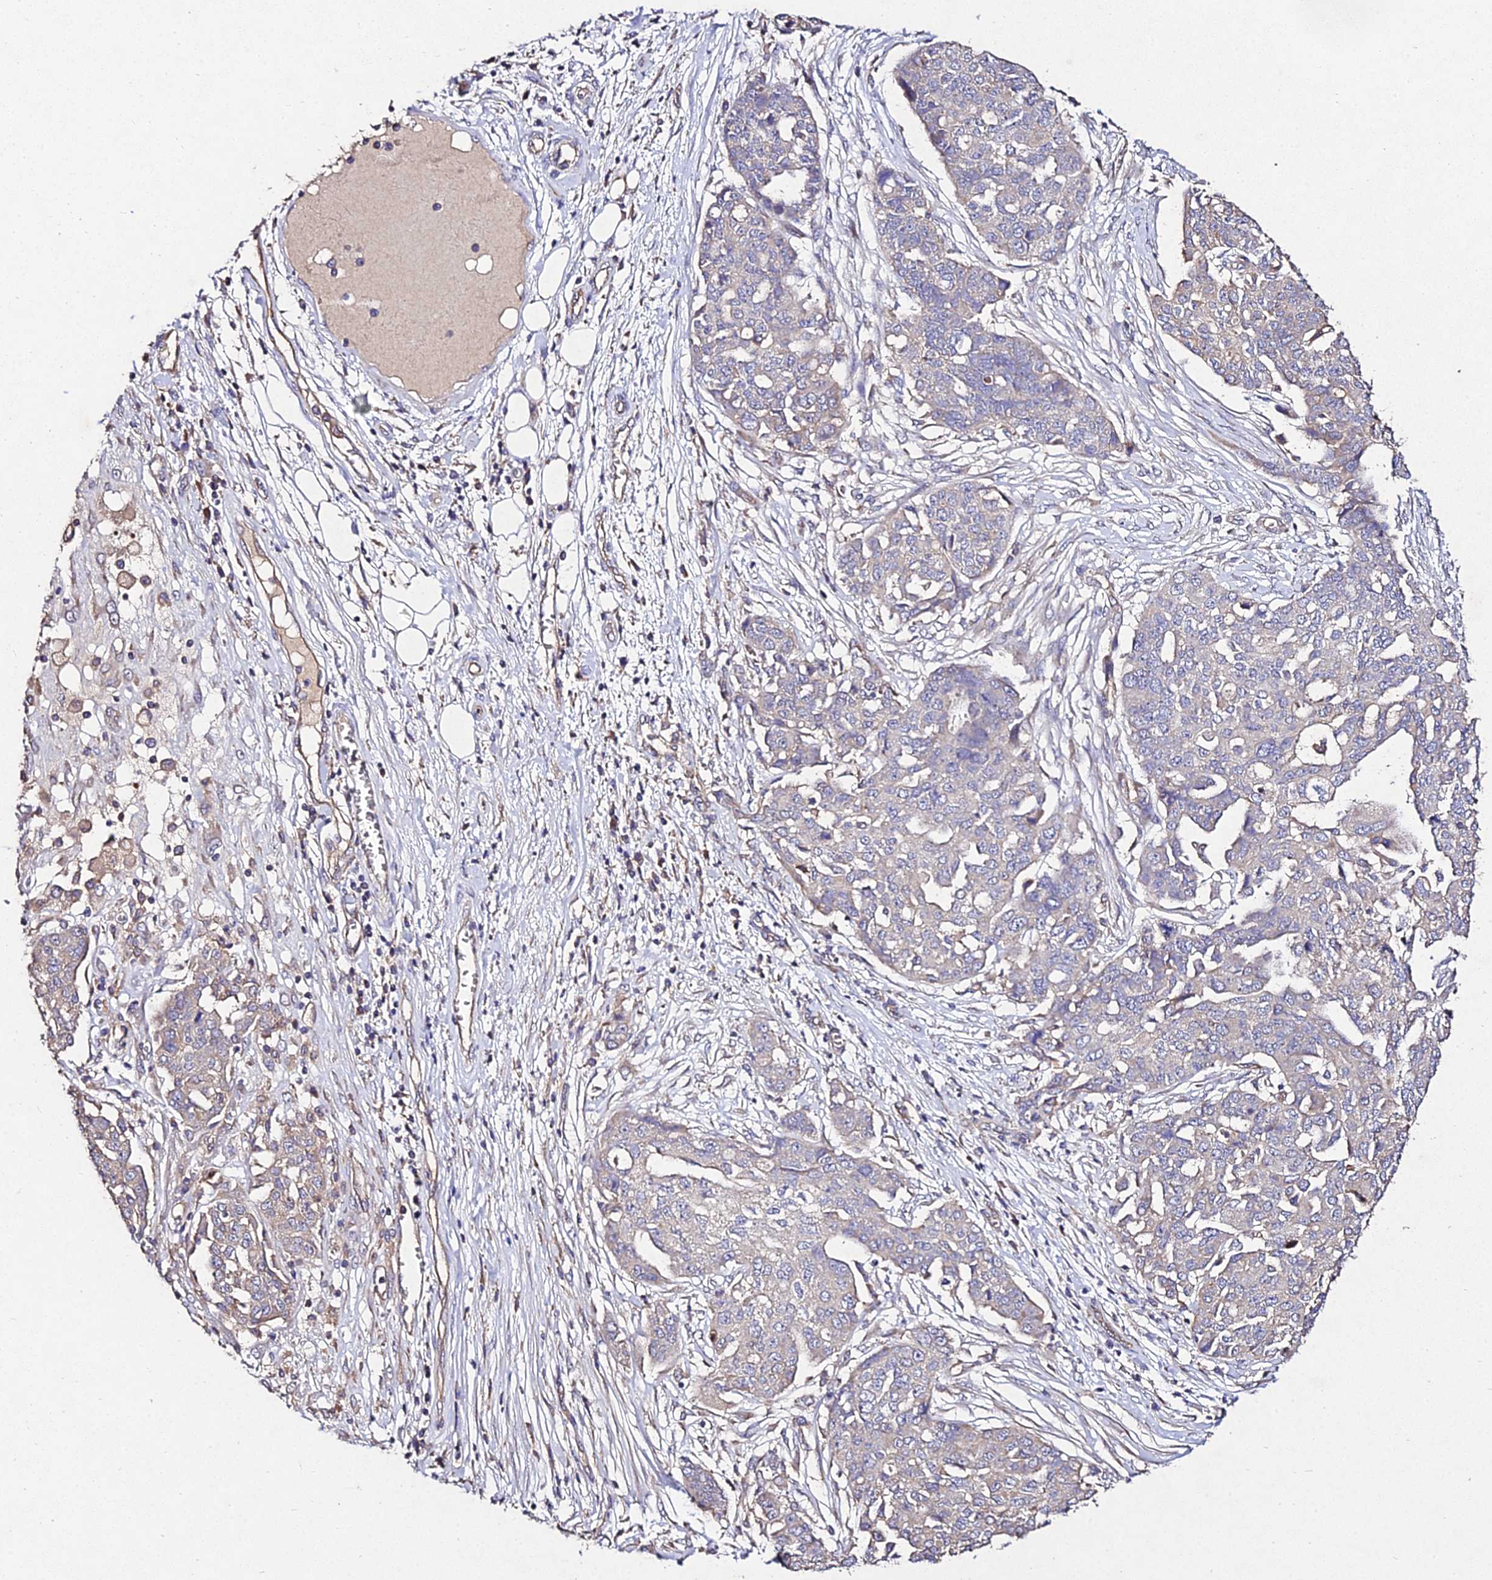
{"staining": {"intensity": "negative", "quantity": "none", "location": "none"}, "tissue": "ovarian cancer", "cell_type": "Tumor cells", "image_type": "cancer", "snomed": [{"axis": "morphology", "description": "Cystadenocarcinoma, serous, NOS"}, {"axis": "topography", "description": "Soft tissue"}, {"axis": "topography", "description": "Ovary"}], "caption": "Tumor cells are negative for brown protein staining in serous cystadenocarcinoma (ovarian).", "gene": "AP3M2", "patient": {"sex": "female", "age": 57}}